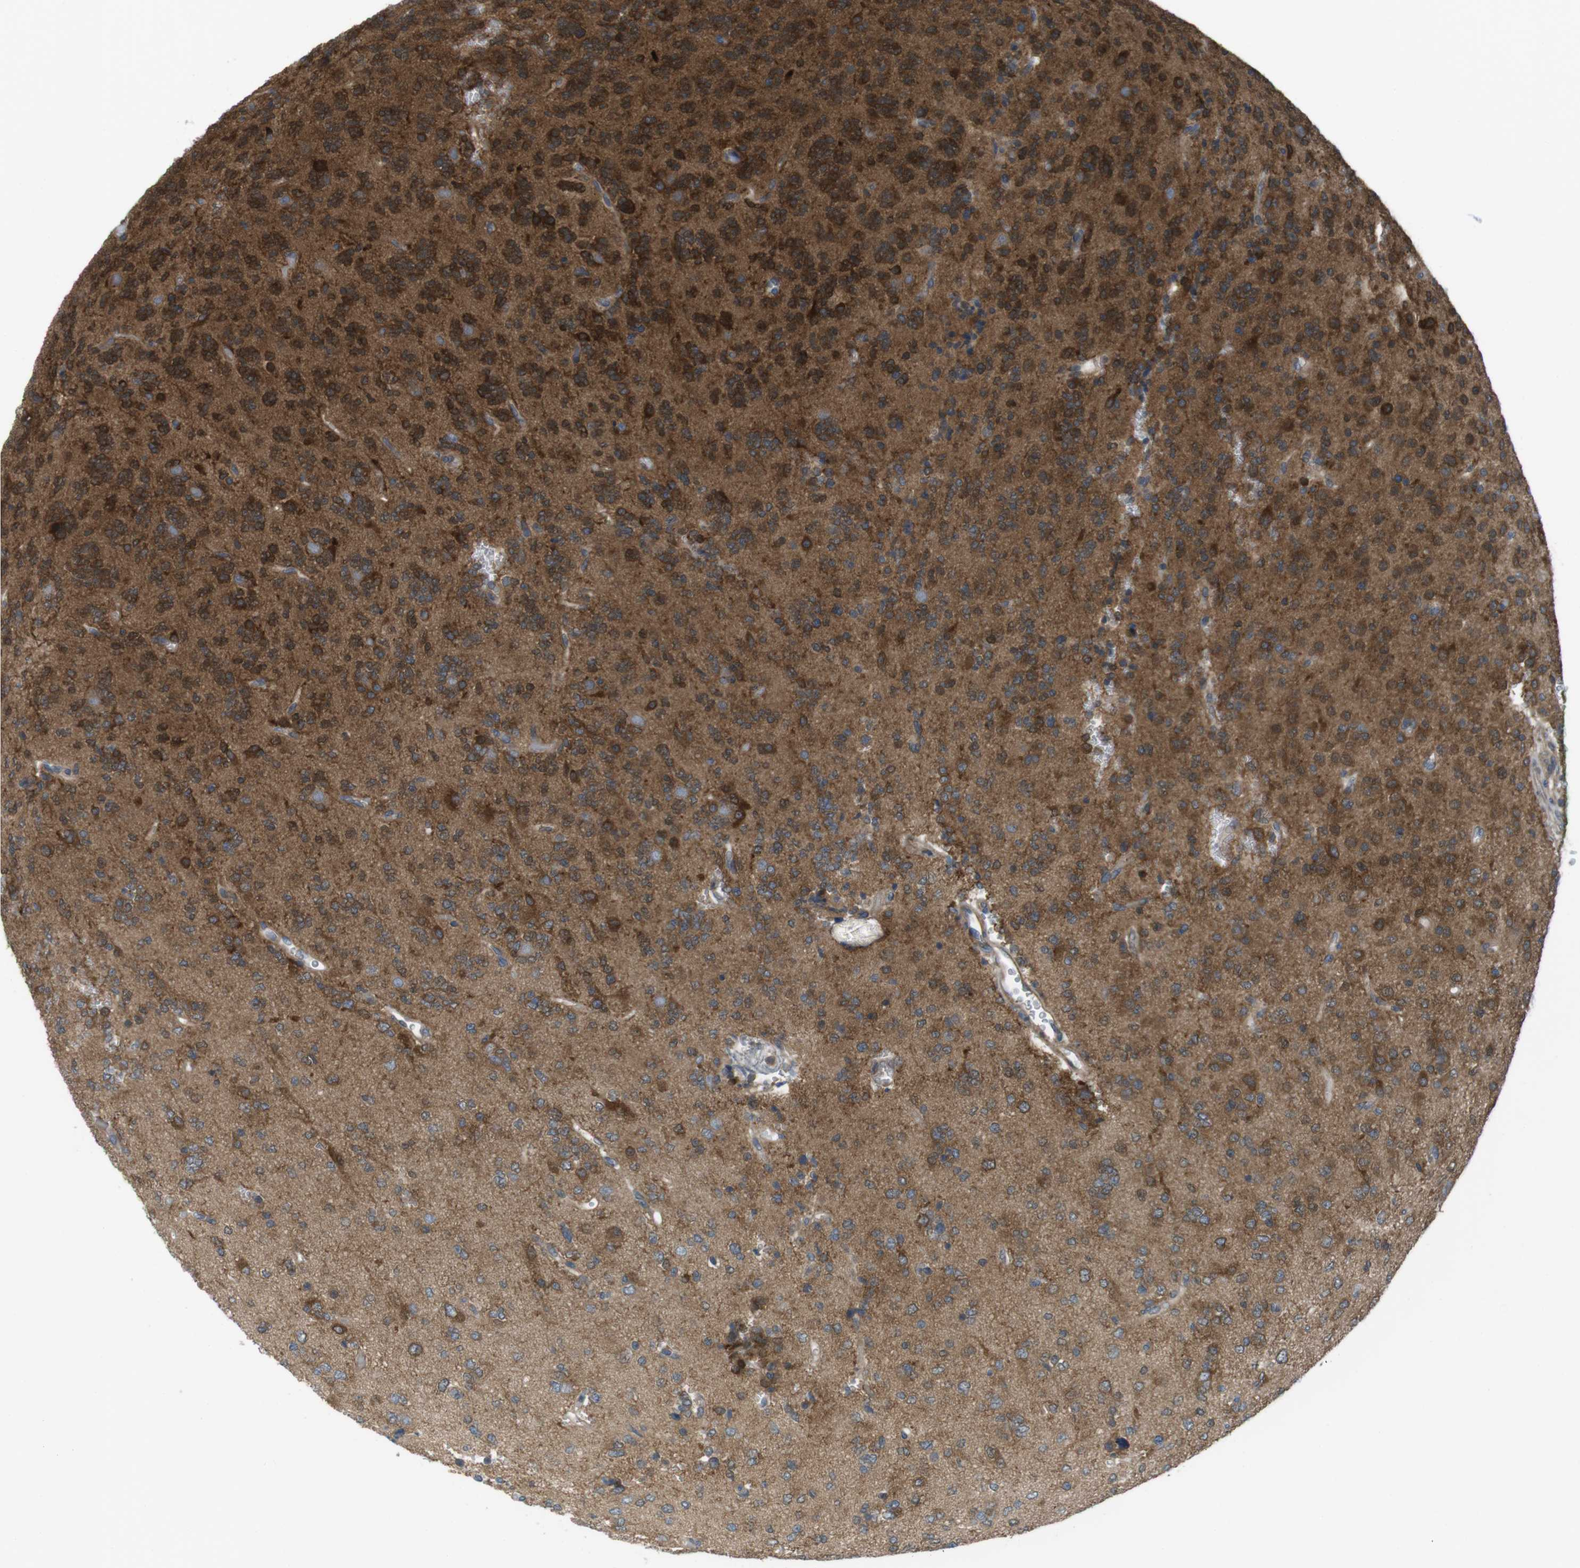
{"staining": {"intensity": "strong", "quantity": ">75%", "location": "cytoplasmic/membranous"}, "tissue": "glioma", "cell_type": "Tumor cells", "image_type": "cancer", "snomed": [{"axis": "morphology", "description": "Glioma, malignant, Low grade"}, {"axis": "topography", "description": "Brain"}], "caption": "Protein analysis of malignant glioma (low-grade) tissue exhibits strong cytoplasmic/membranous positivity in about >75% of tumor cells. The staining was performed using DAB, with brown indicating positive protein expression. Nuclei are stained blue with hematoxylin.", "gene": "MTHFD1", "patient": {"sex": "male", "age": 38}}